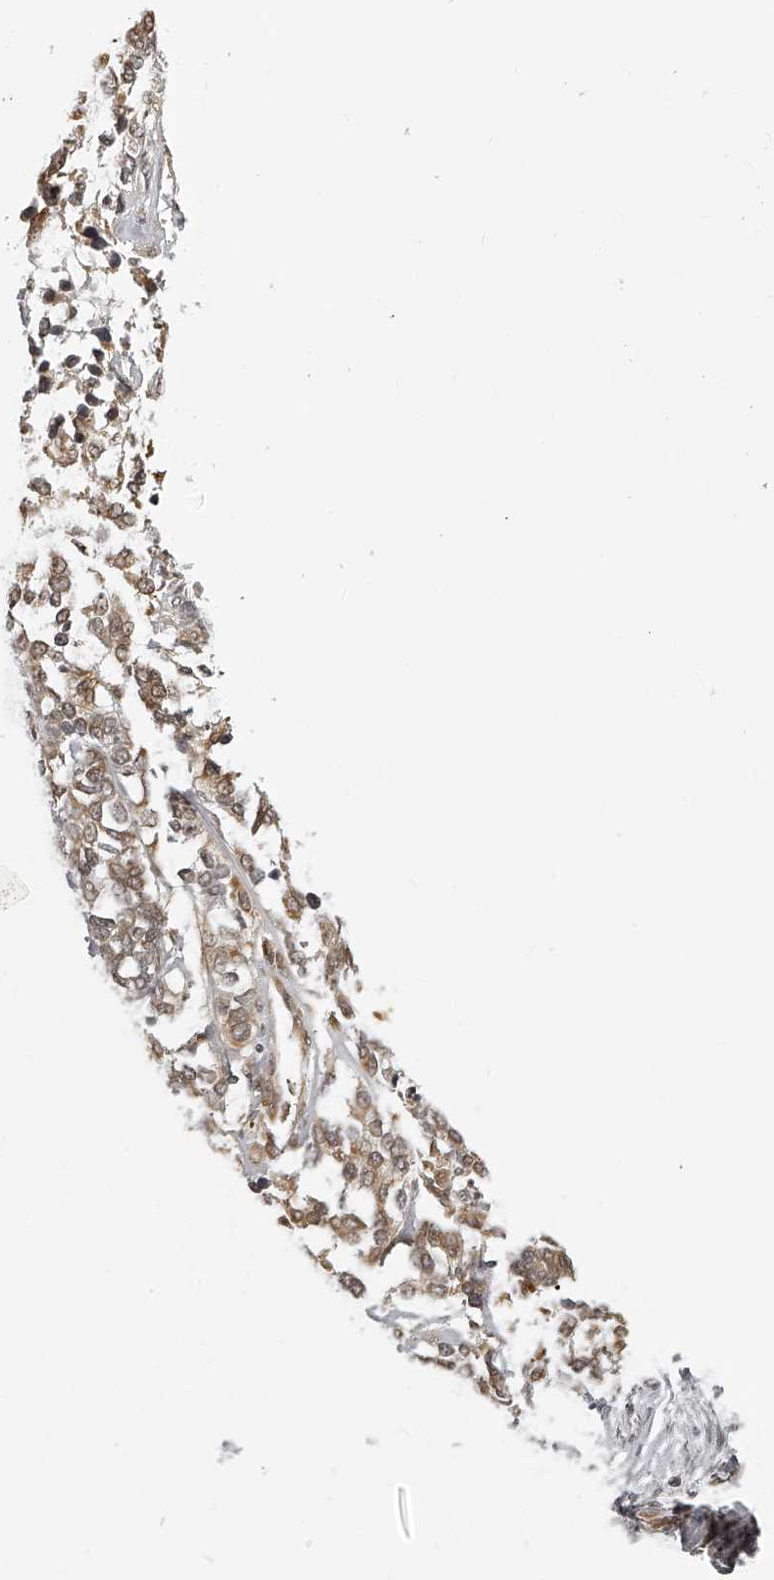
{"staining": {"intensity": "moderate", "quantity": ">75%", "location": "cytoplasmic/membranous,nuclear"}, "tissue": "ovarian cancer", "cell_type": "Tumor cells", "image_type": "cancer", "snomed": [{"axis": "morphology", "description": "Cystadenocarcinoma, serous, NOS"}, {"axis": "topography", "description": "Ovary"}], "caption": "This histopathology image shows ovarian cancer stained with IHC to label a protein in brown. The cytoplasmic/membranous and nuclear of tumor cells show moderate positivity for the protein. Nuclei are counter-stained blue.", "gene": "ODF2L", "patient": {"sex": "female", "age": 44}}